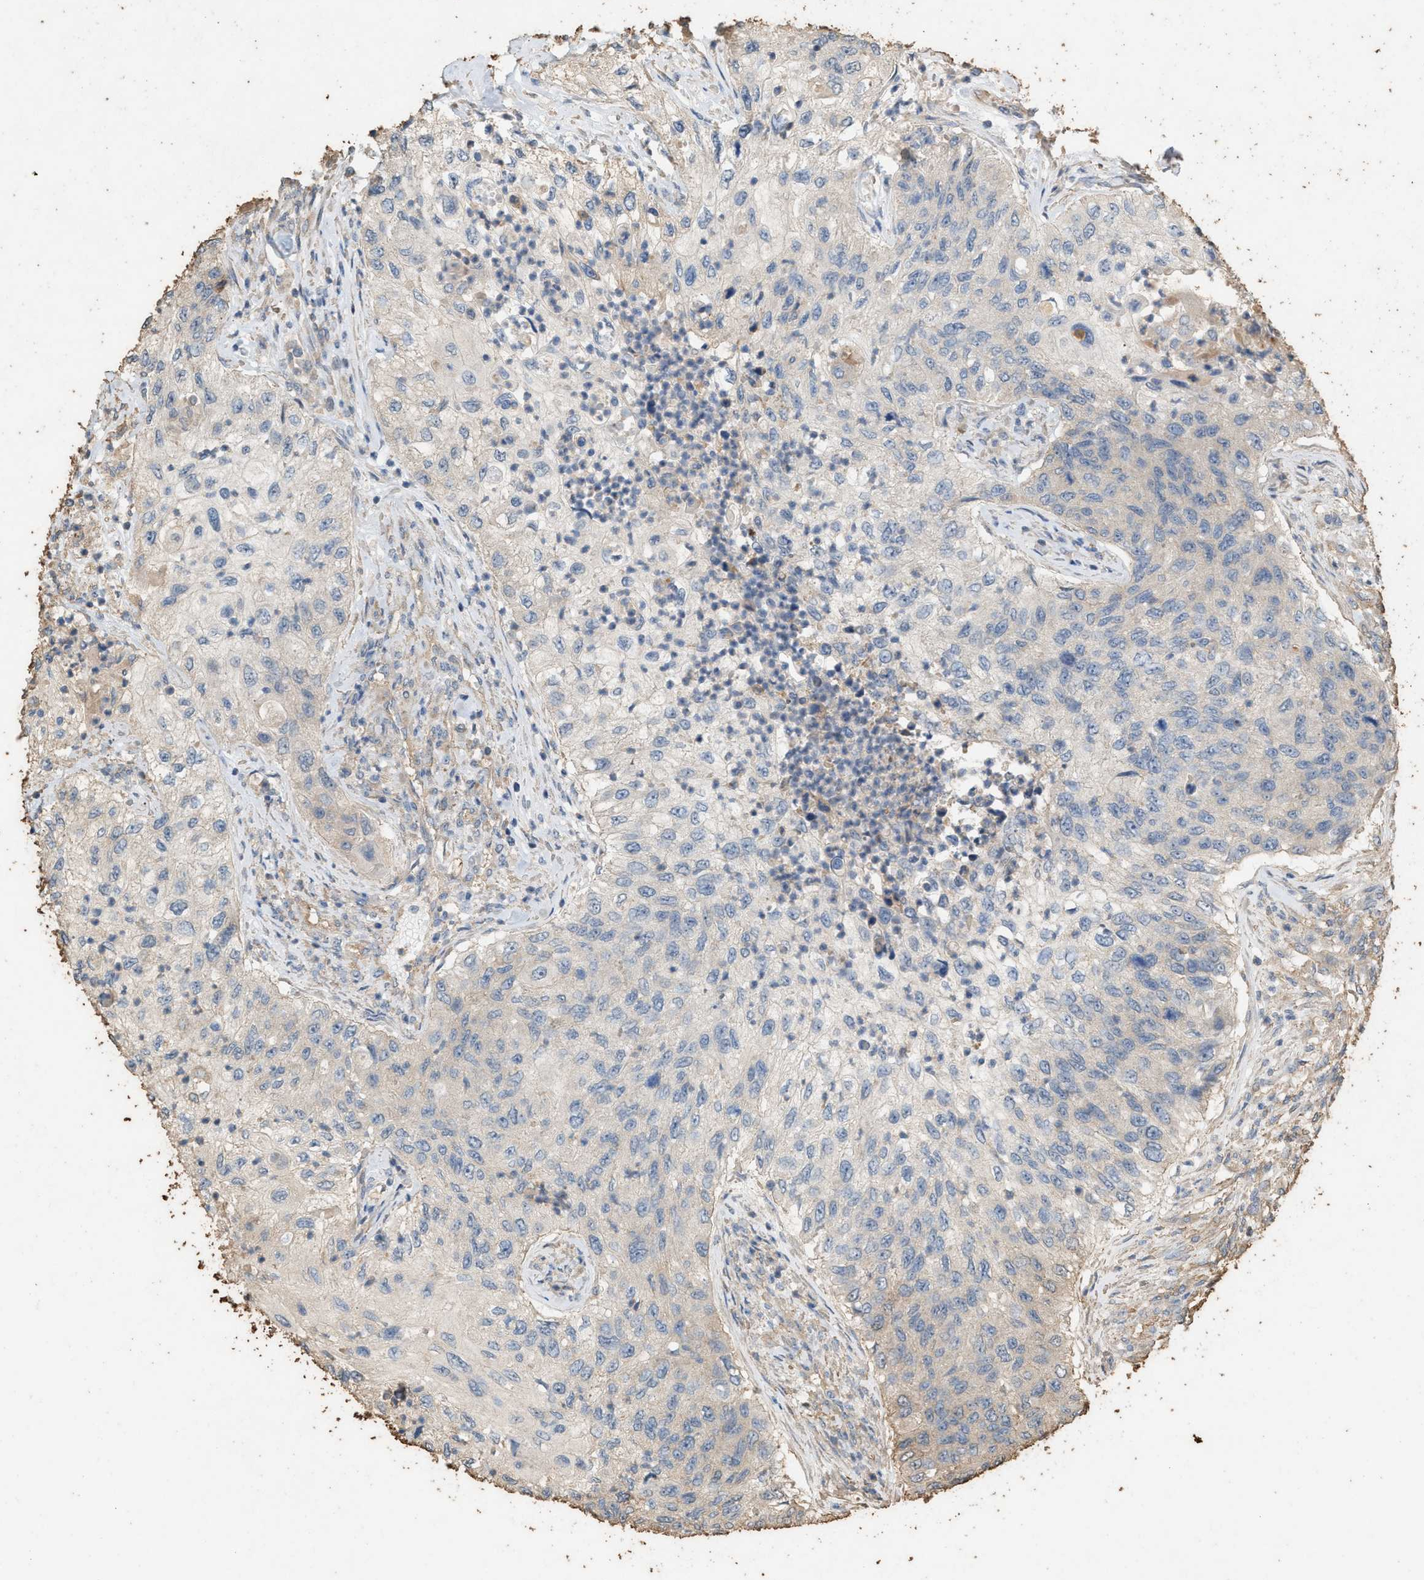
{"staining": {"intensity": "negative", "quantity": "none", "location": "none"}, "tissue": "urothelial cancer", "cell_type": "Tumor cells", "image_type": "cancer", "snomed": [{"axis": "morphology", "description": "Urothelial carcinoma, High grade"}, {"axis": "topography", "description": "Urinary bladder"}], "caption": "IHC of urothelial cancer shows no positivity in tumor cells.", "gene": "DCAF7", "patient": {"sex": "female", "age": 60}}